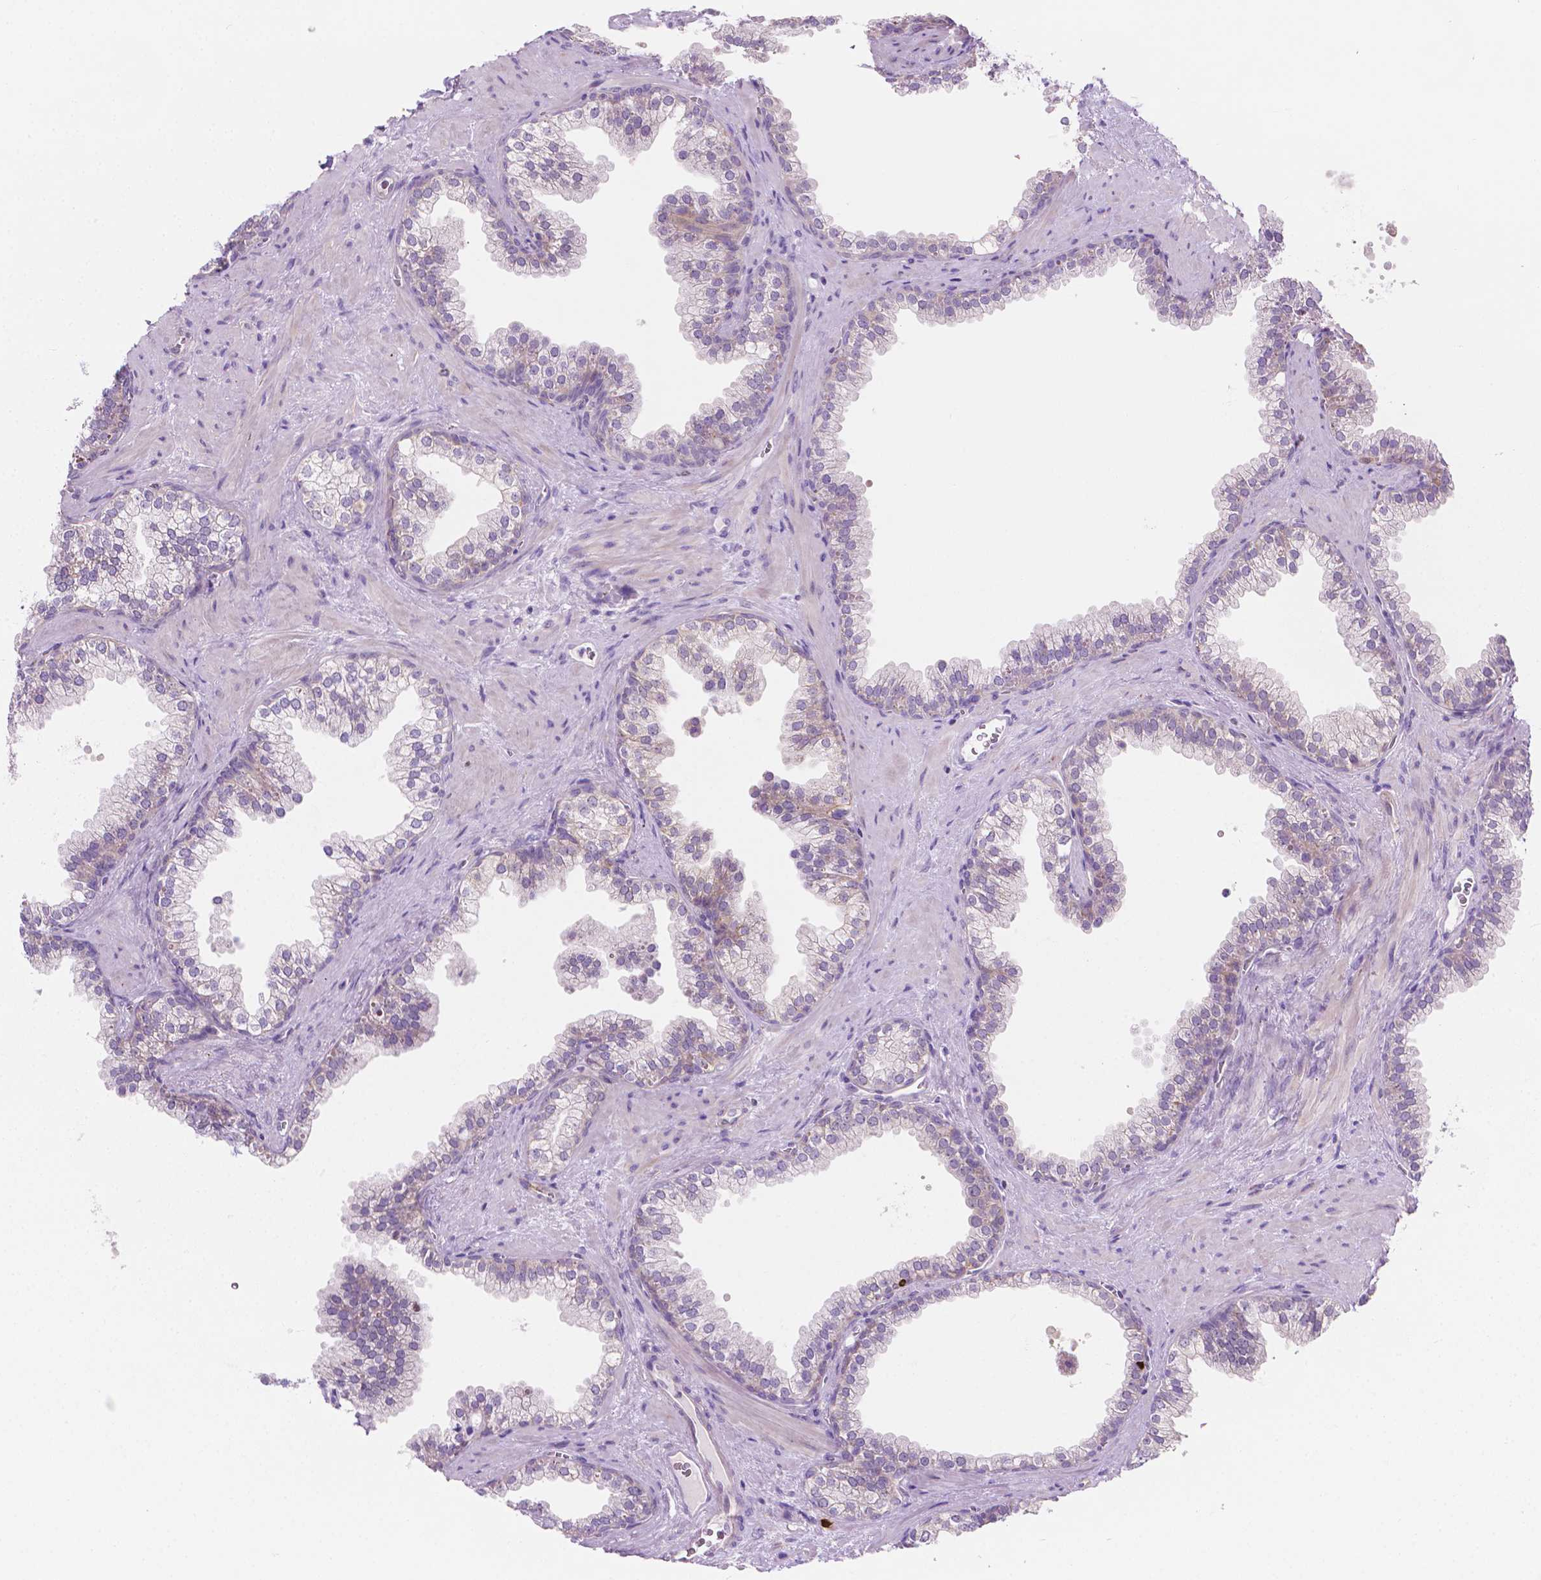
{"staining": {"intensity": "negative", "quantity": "none", "location": "none"}, "tissue": "prostate", "cell_type": "Glandular cells", "image_type": "normal", "snomed": [{"axis": "morphology", "description": "Normal tissue, NOS"}, {"axis": "topography", "description": "Prostate"}], "caption": "Micrograph shows no significant protein positivity in glandular cells of benign prostate.", "gene": "EPPK1", "patient": {"sex": "male", "age": 79}}